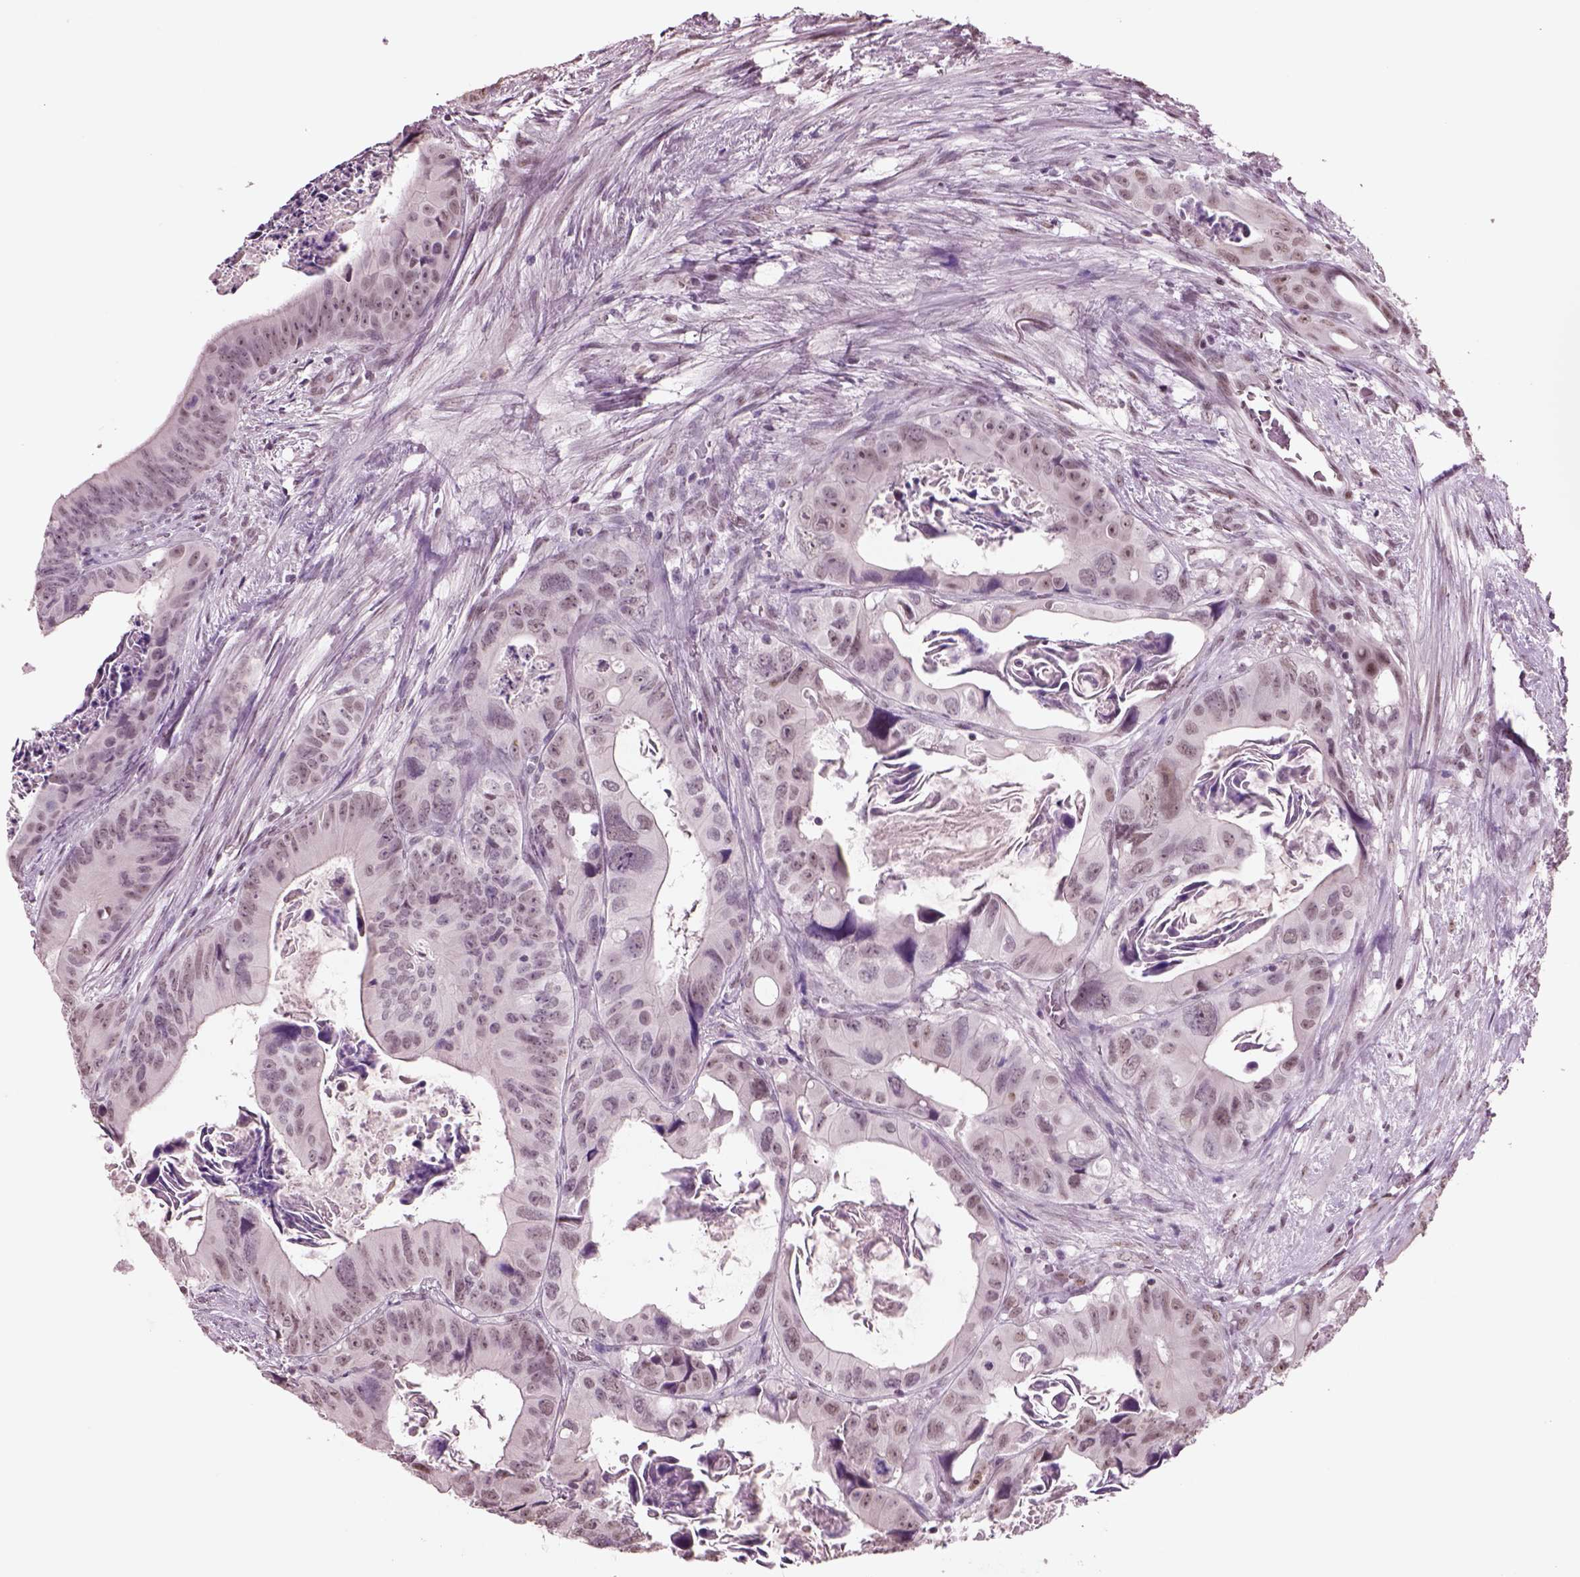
{"staining": {"intensity": "weak", "quantity": "25%-75%", "location": "nuclear"}, "tissue": "colorectal cancer", "cell_type": "Tumor cells", "image_type": "cancer", "snomed": [{"axis": "morphology", "description": "Adenocarcinoma, NOS"}, {"axis": "topography", "description": "Rectum"}], "caption": "Protein expression analysis of colorectal adenocarcinoma exhibits weak nuclear positivity in about 25%-75% of tumor cells. (DAB (3,3'-diaminobenzidine) = brown stain, brightfield microscopy at high magnification).", "gene": "SEPHS1", "patient": {"sex": "male", "age": 64}}